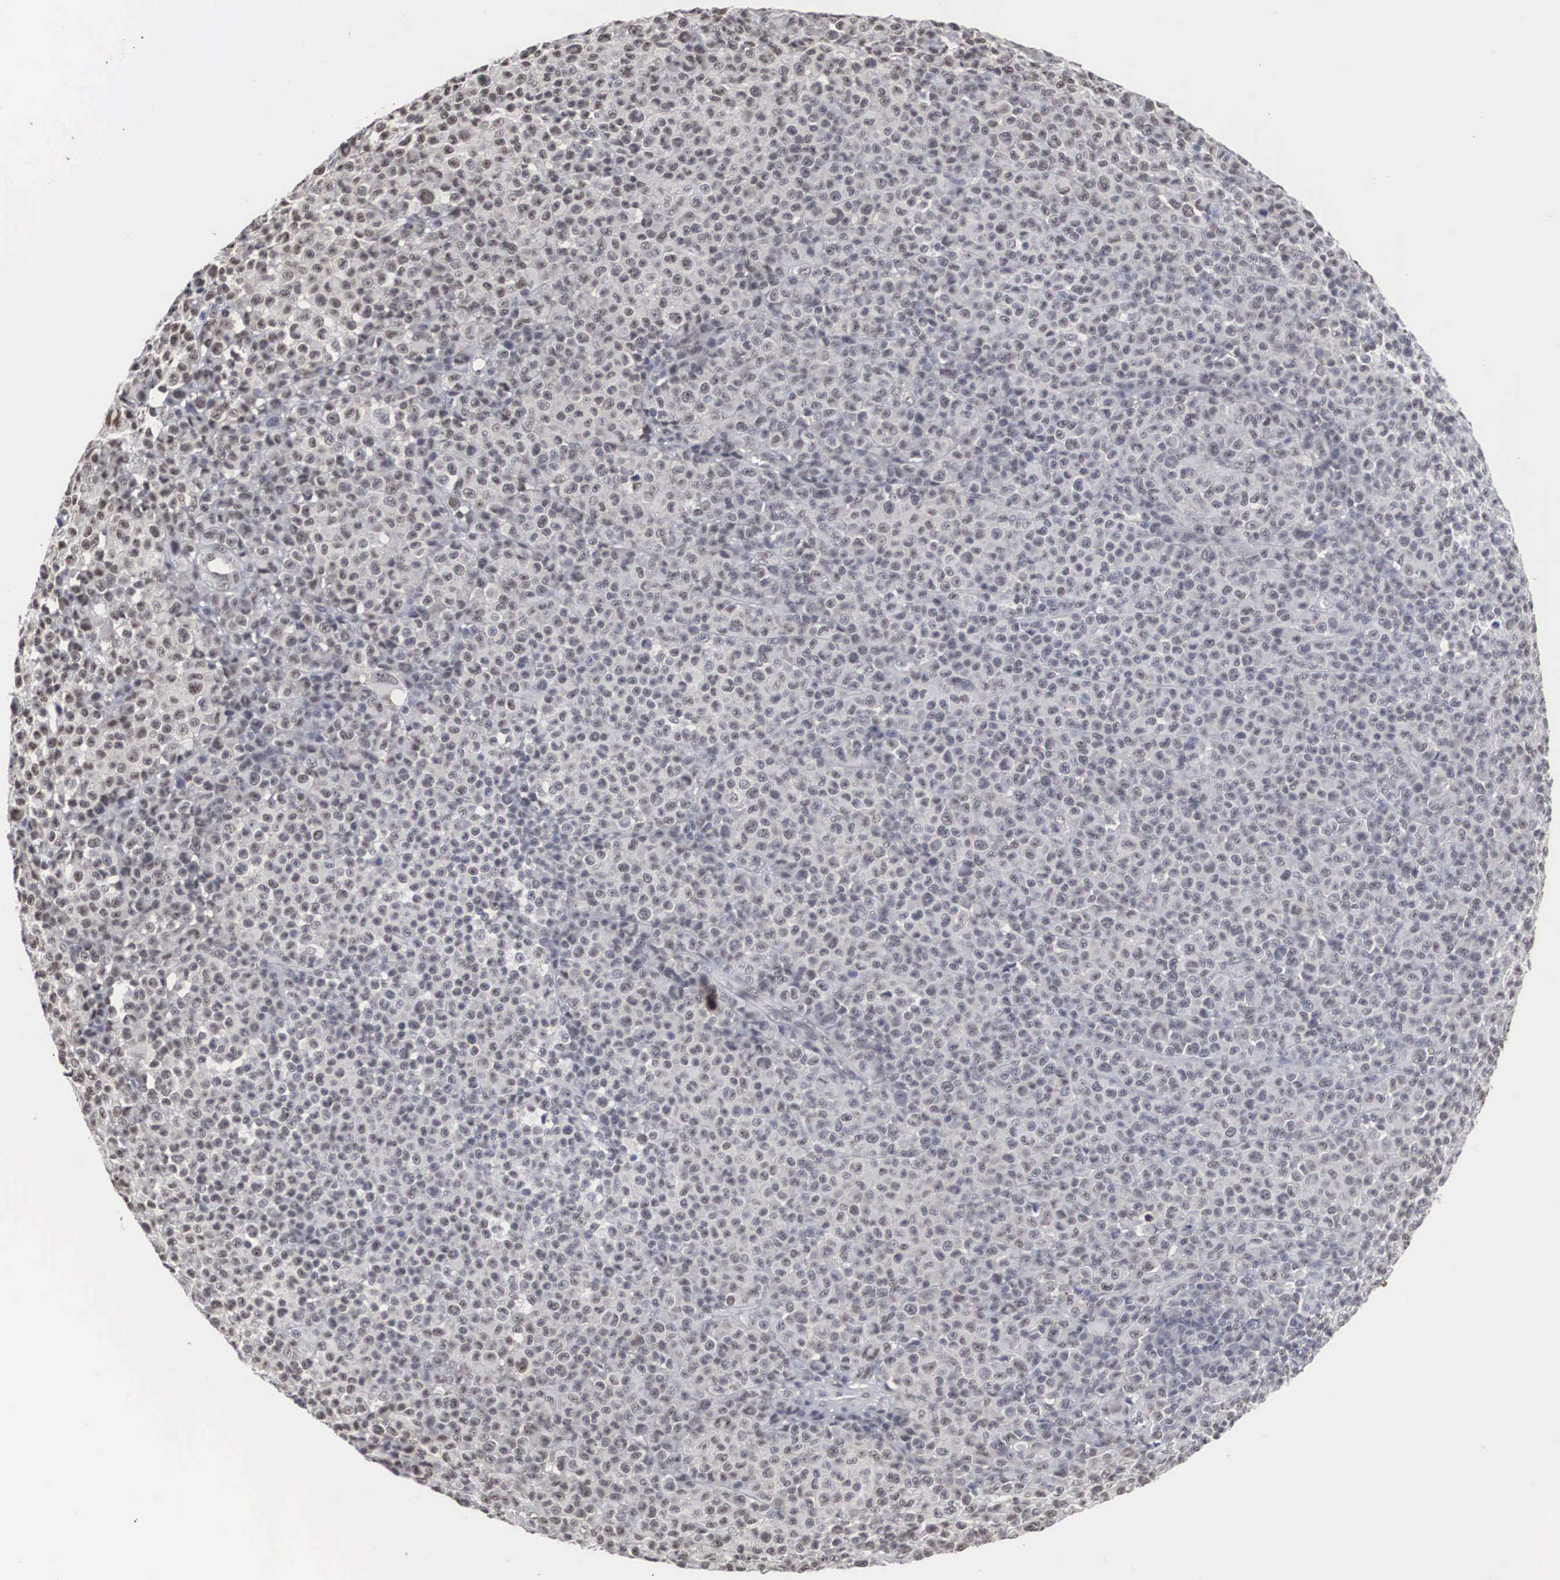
{"staining": {"intensity": "negative", "quantity": "none", "location": "none"}, "tissue": "melanoma", "cell_type": "Tumor cells", "image_type": "cancer", "snomed": [{"axis": "morphology", "description": "Malignant melanoma, Metastatic site"}, {"axis": "topography", "description": "Skin"}], "caption": "IHC micrograph of human malignant melanoma (metastatic site) stained for a protein (brown), which displays no expression in tumor cells. (DAB (3,3'-diaminobenzidine) IHC visualized using brightfield microscopy, high magnification).", "gene": "AUTS2", "patient": {"sex": "male", "age": 32}}